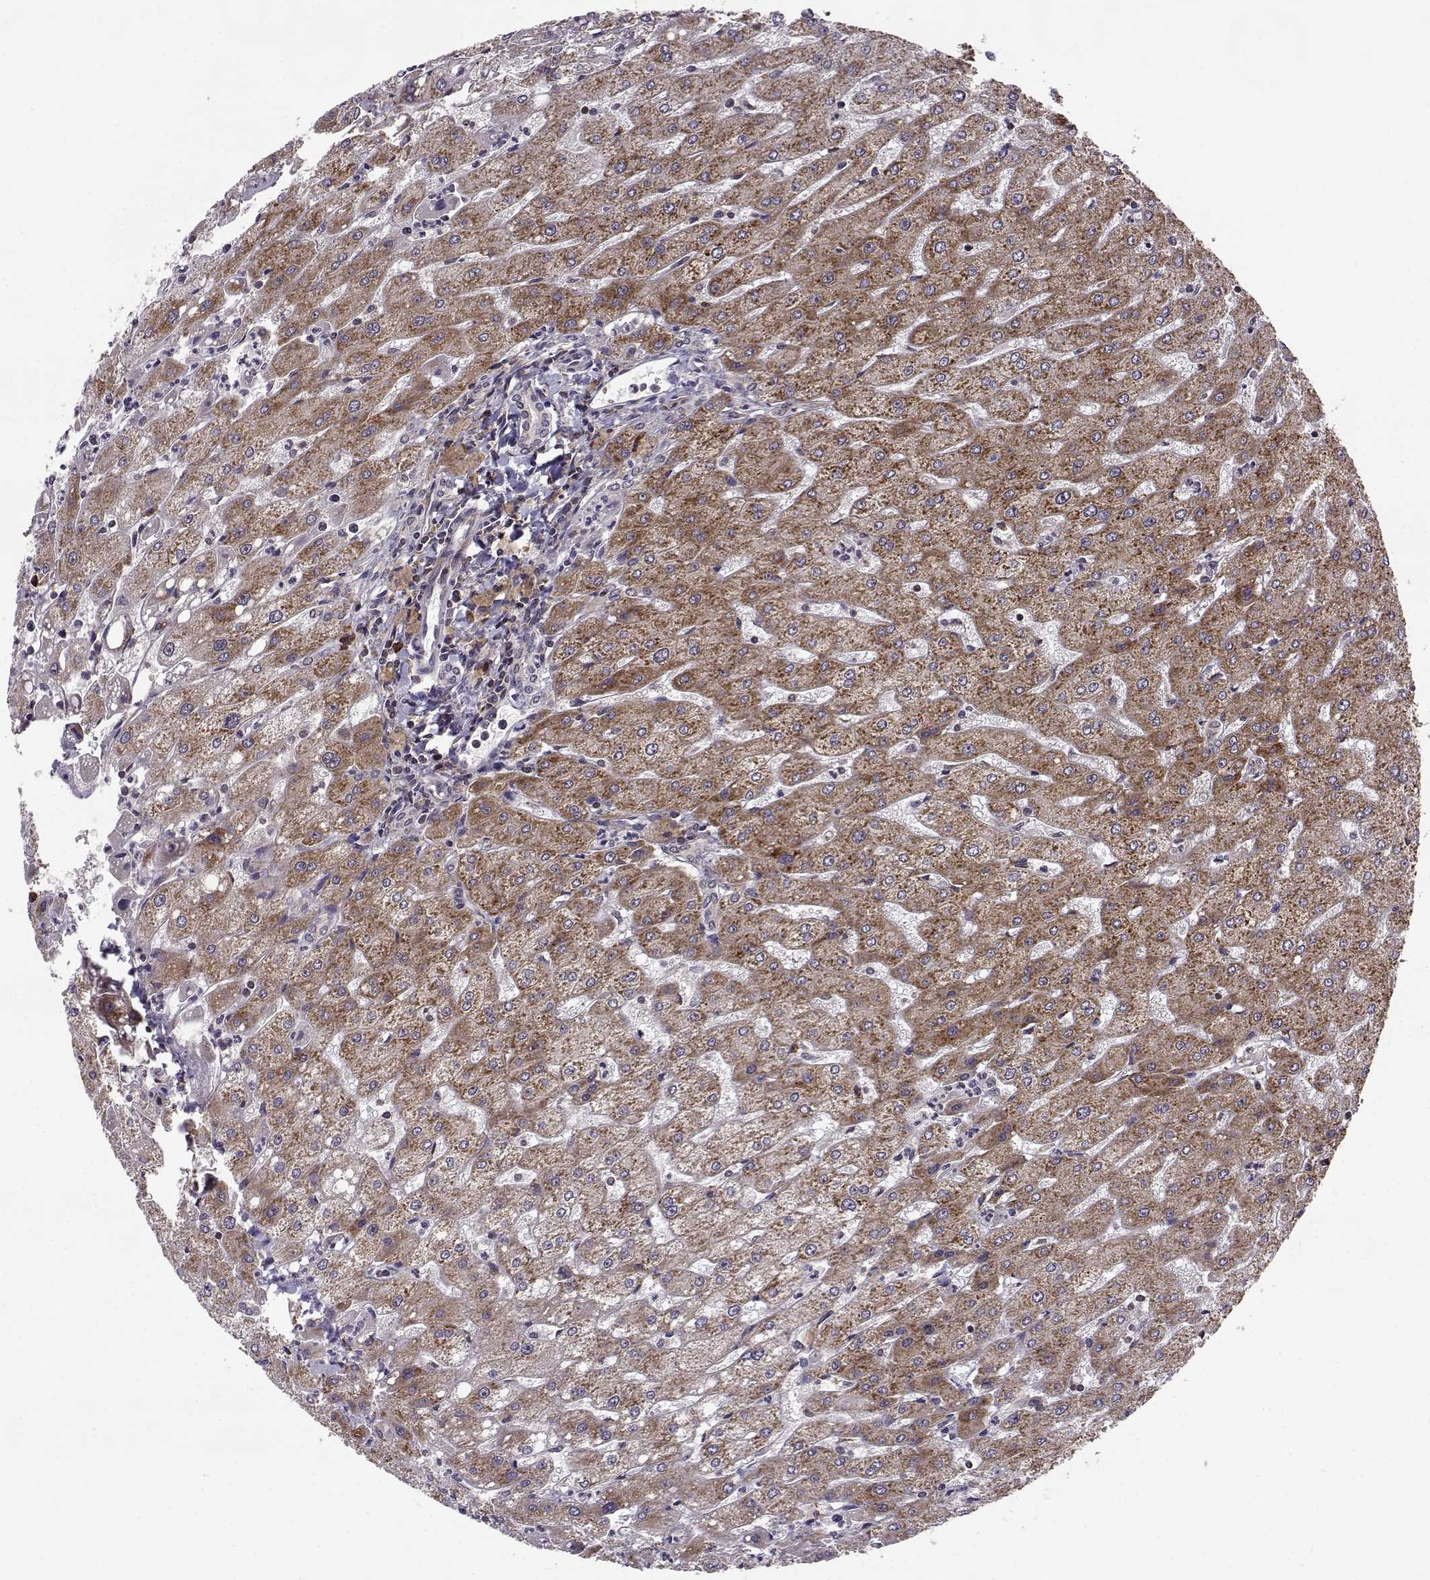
{"staining": {"intensity": "negative", "quantity": "none", "location": "none"}, "tissue": "liver", "cell_type": "Cholangiocytes", "image_type": "normal", "snomed": [{"axis": "morphology", "description": "Normal tissue, NOS"}, {"axis": "topography", "description": "Liver"}], "caption": "This is an immunohistochemistry micrograph of normal human liver. There is no staining in cholangiocytes.", "gene": "RPL31", "patient": {"sex": "male", "age": 67}}